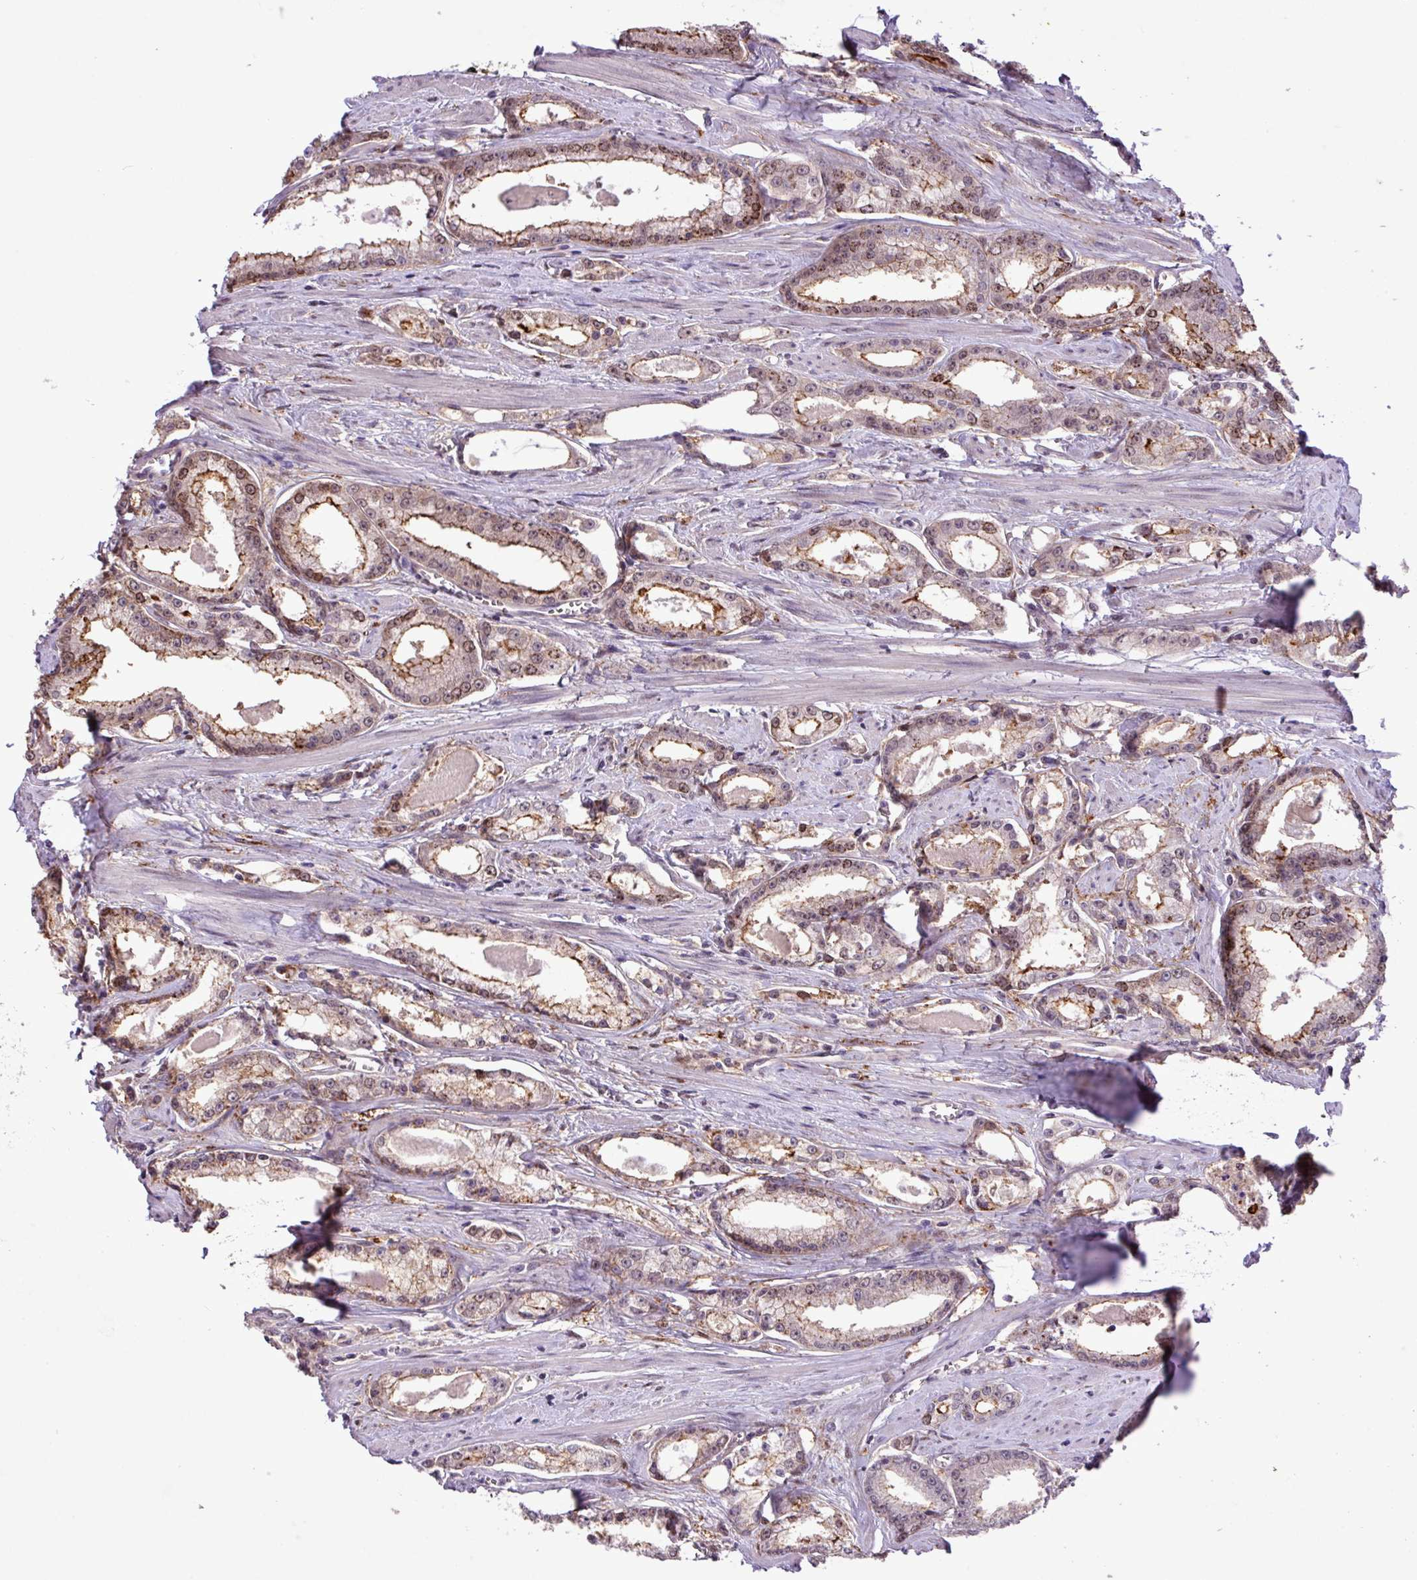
{"staining": {"intensity": "moderate", "quantity": "25%-75%", "location": "cytoplasmic/membranous"}, "tissue": "prostate cancer", "cell_type": "Tumor cells", "image_type": "cancer", "snomed": [{"axis": "morphology", "description": "Adenocarcinoma, Low grade"}, {"axis": "topography", "description": "Prostate and seminal vesicle, NOS"}], "caption": "Protein expression analysis of prostate low-grade adenocarcinoma reveals moderate cytoplasmic/membranous positivity in about 25%-75% of tumor cells.", "gene": "RPP25L", "patient": {"sex": "male", "age": 60}}